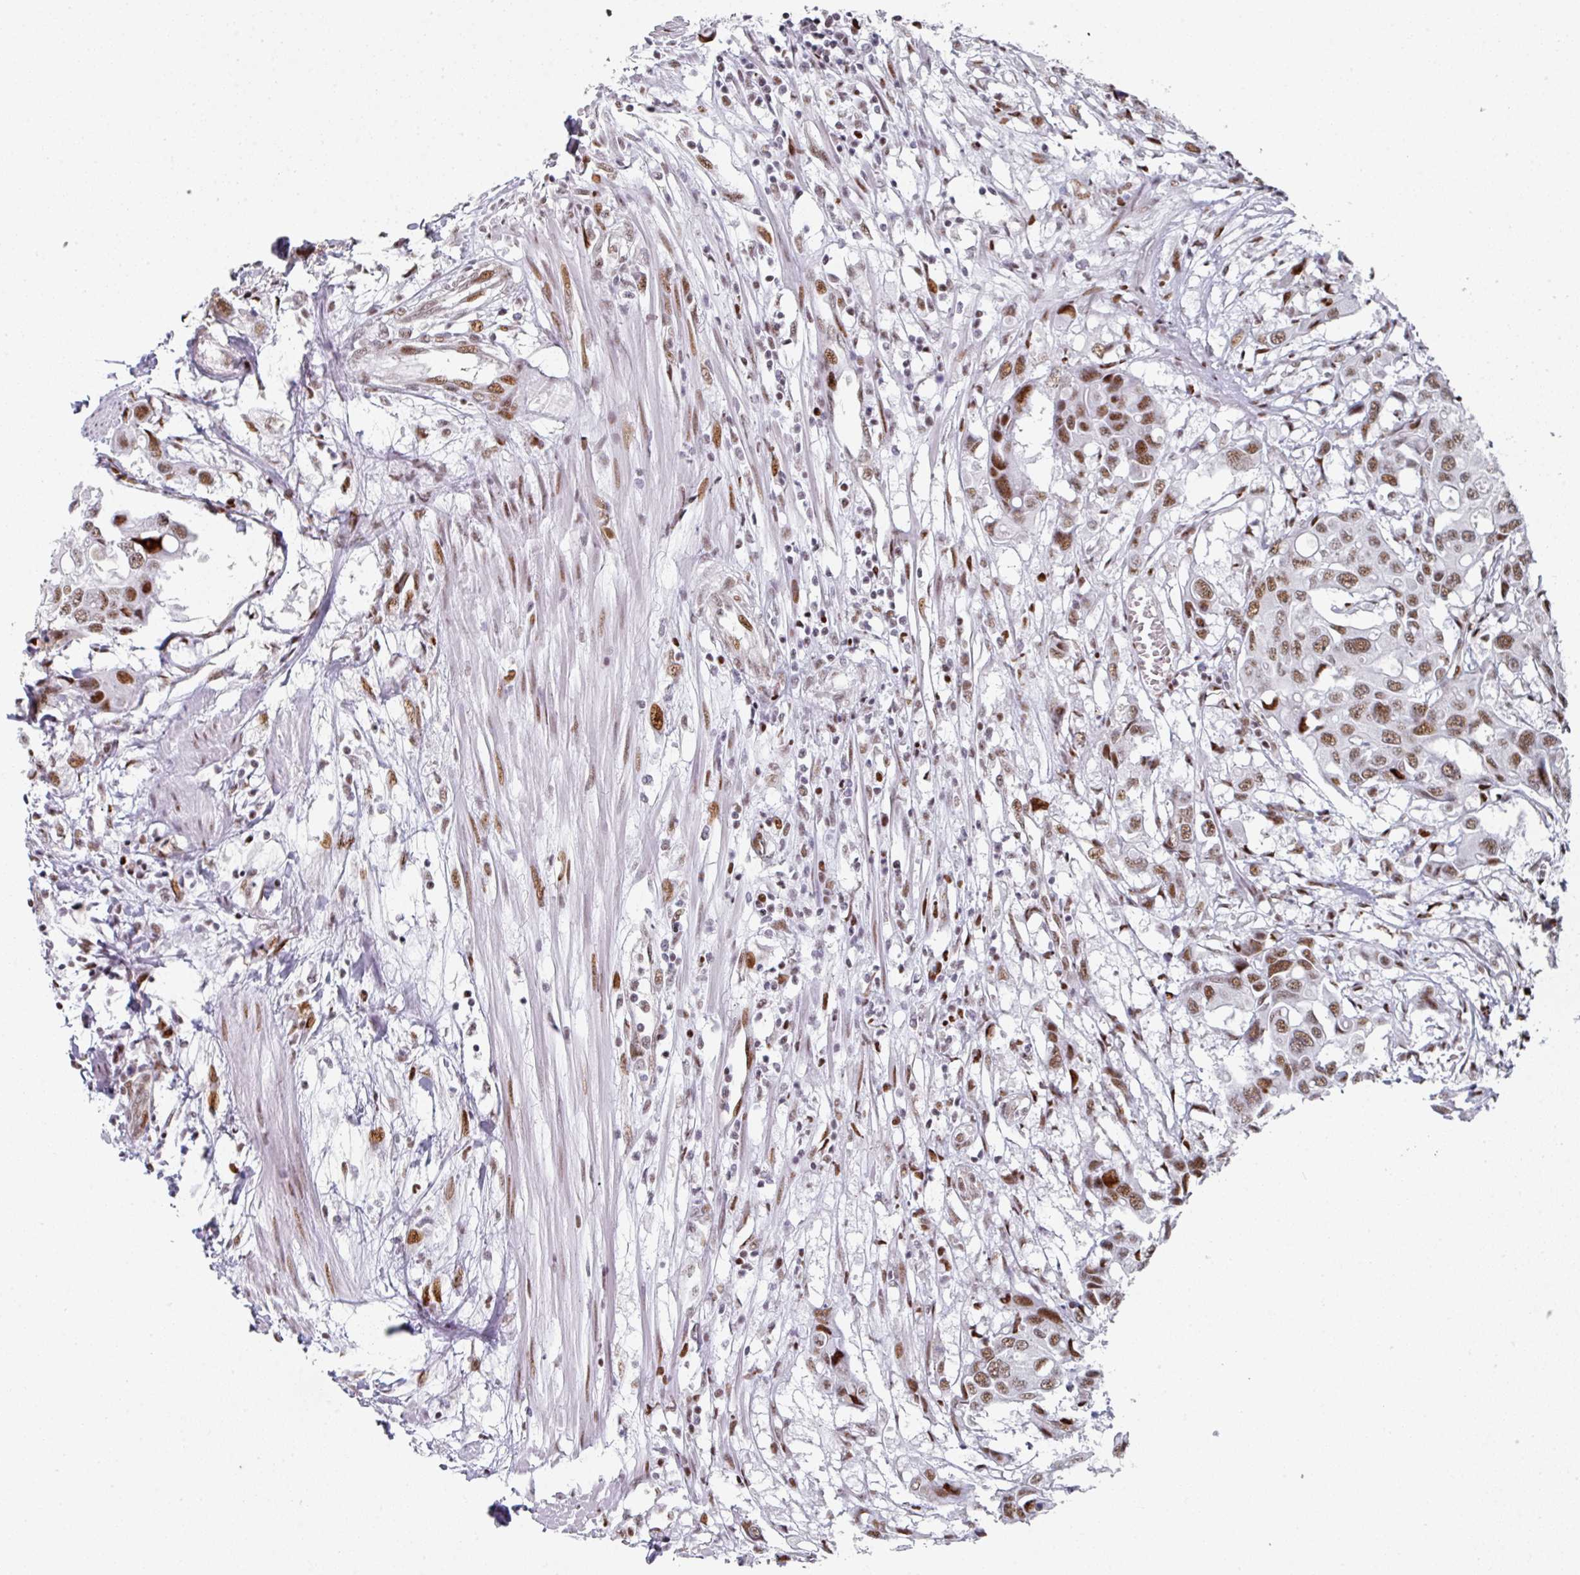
{"staining": {"intensity": "moderate", "quantity": ">75%", "location": "nuclear"}, "tissue": "colorectal cancer", "cell_type": "Tumor cells", "image_type": "cancer", "snomed": [{"axis": "morphology", "description": "Adenocarcinoma, NOS"}, {"axis": "topography", "description": "Colon"}], "caption": "IHC image of adenocarcinoma (colorectal) stained for a protein (brown), which displays medium levels of moderate nuclear staining in approximately >75% of tumor cells.", "gene": "SF3B5", "patient": {"sex": "male", "age": 77}}